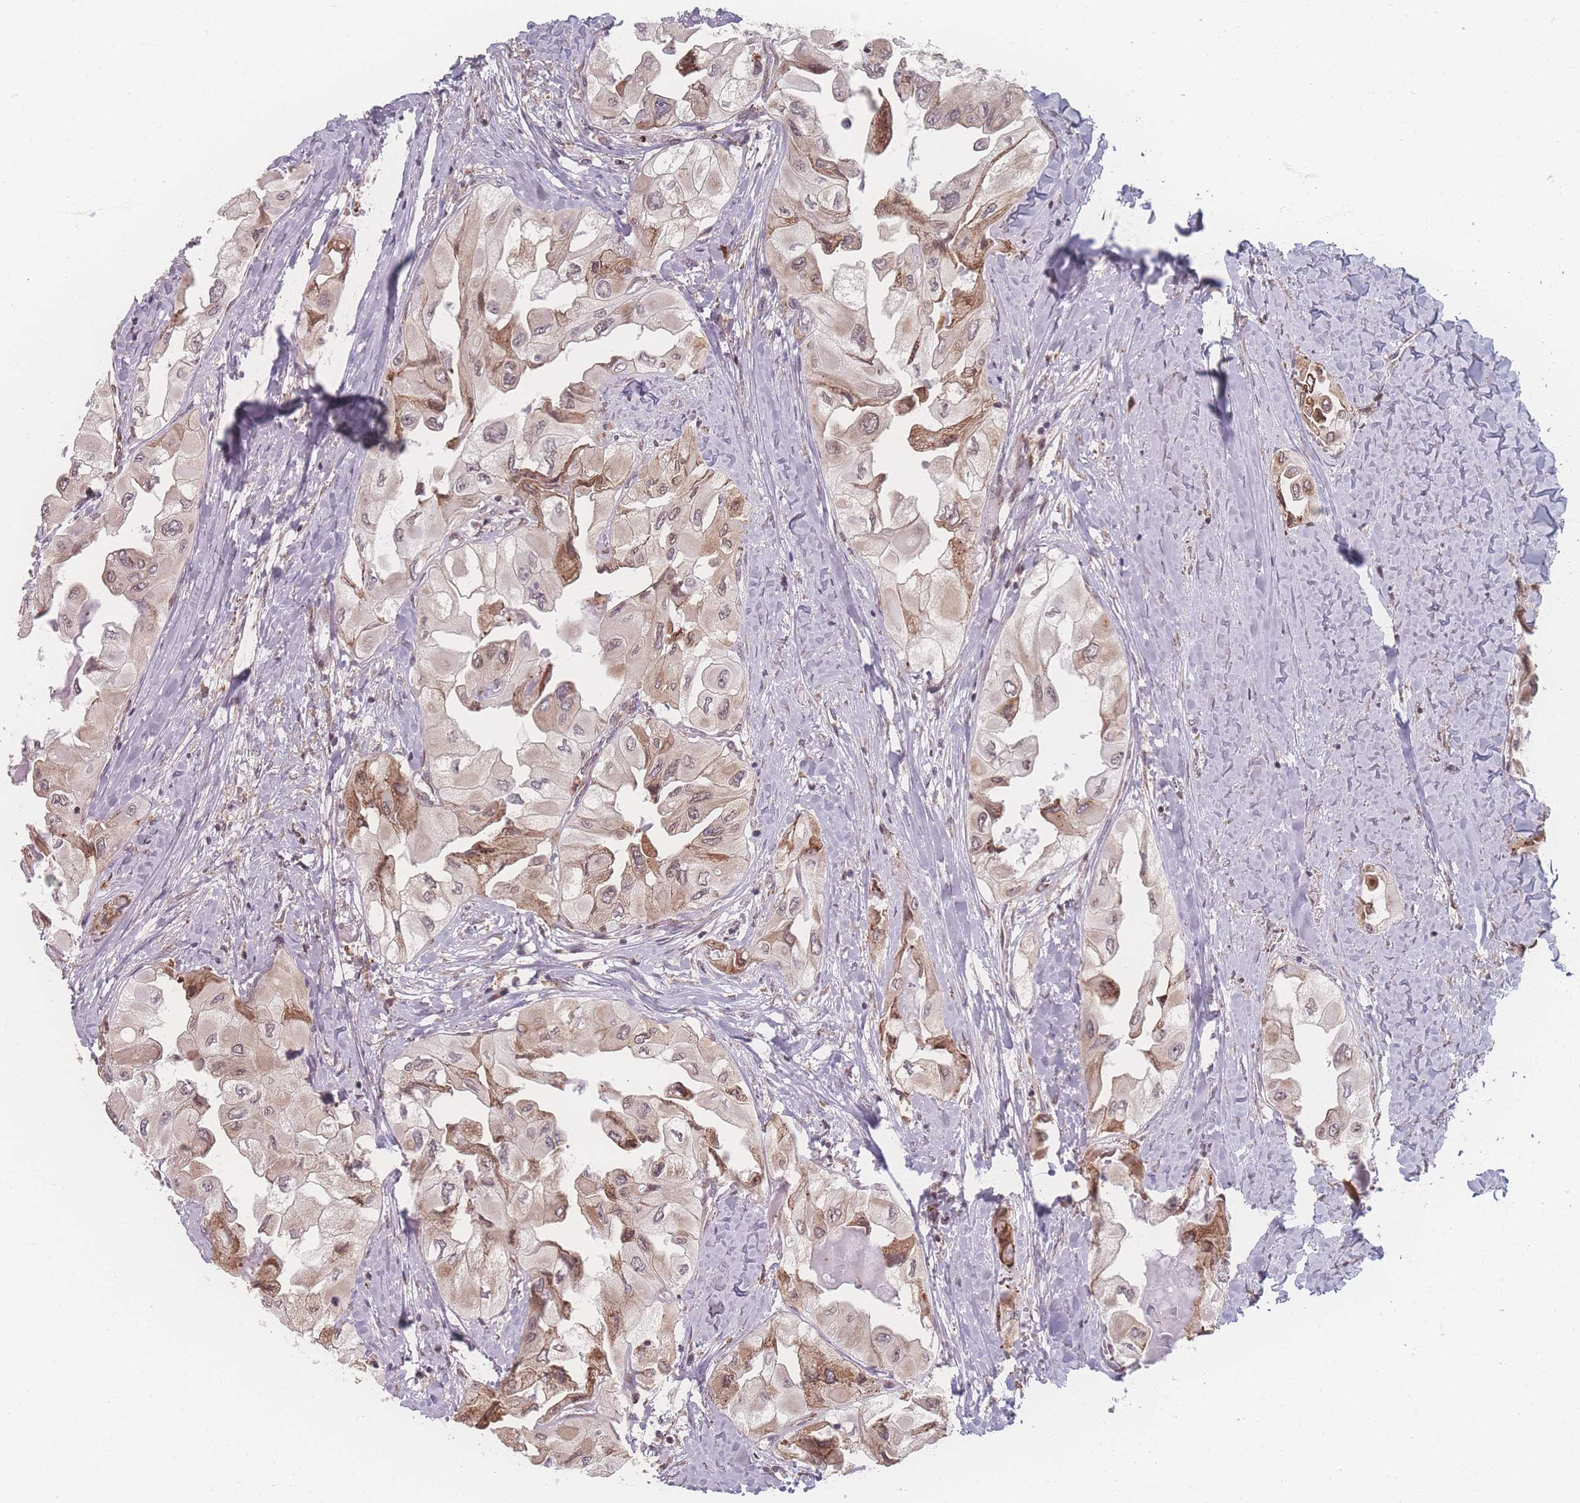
{"staining": {"intensity": "moderate", "quantity": "25%-75%", "location": "cytoplasmic/membranous"}, "tissue": "thyroid cancer", "cell_type": "Tumor cells", "image_type": "cancer", "snomed": [{"axis": "morphology", "description": "Normal tissue, NOS"}, {"axis": "morphology", "description": "Papillary adenocarcinoma, NOS"}, {"axis": "topography", "description": "Thyroid gland"}], "caption": "Immunohistochemical staining of thyroid papillary adenocarcinoma demonstrates moderate cytoplasmic/membranous protein staining in about 25%-75% of tumor cells.", "gene": "ZC3H13", "patient": {"sex": "female", "age": 59}}